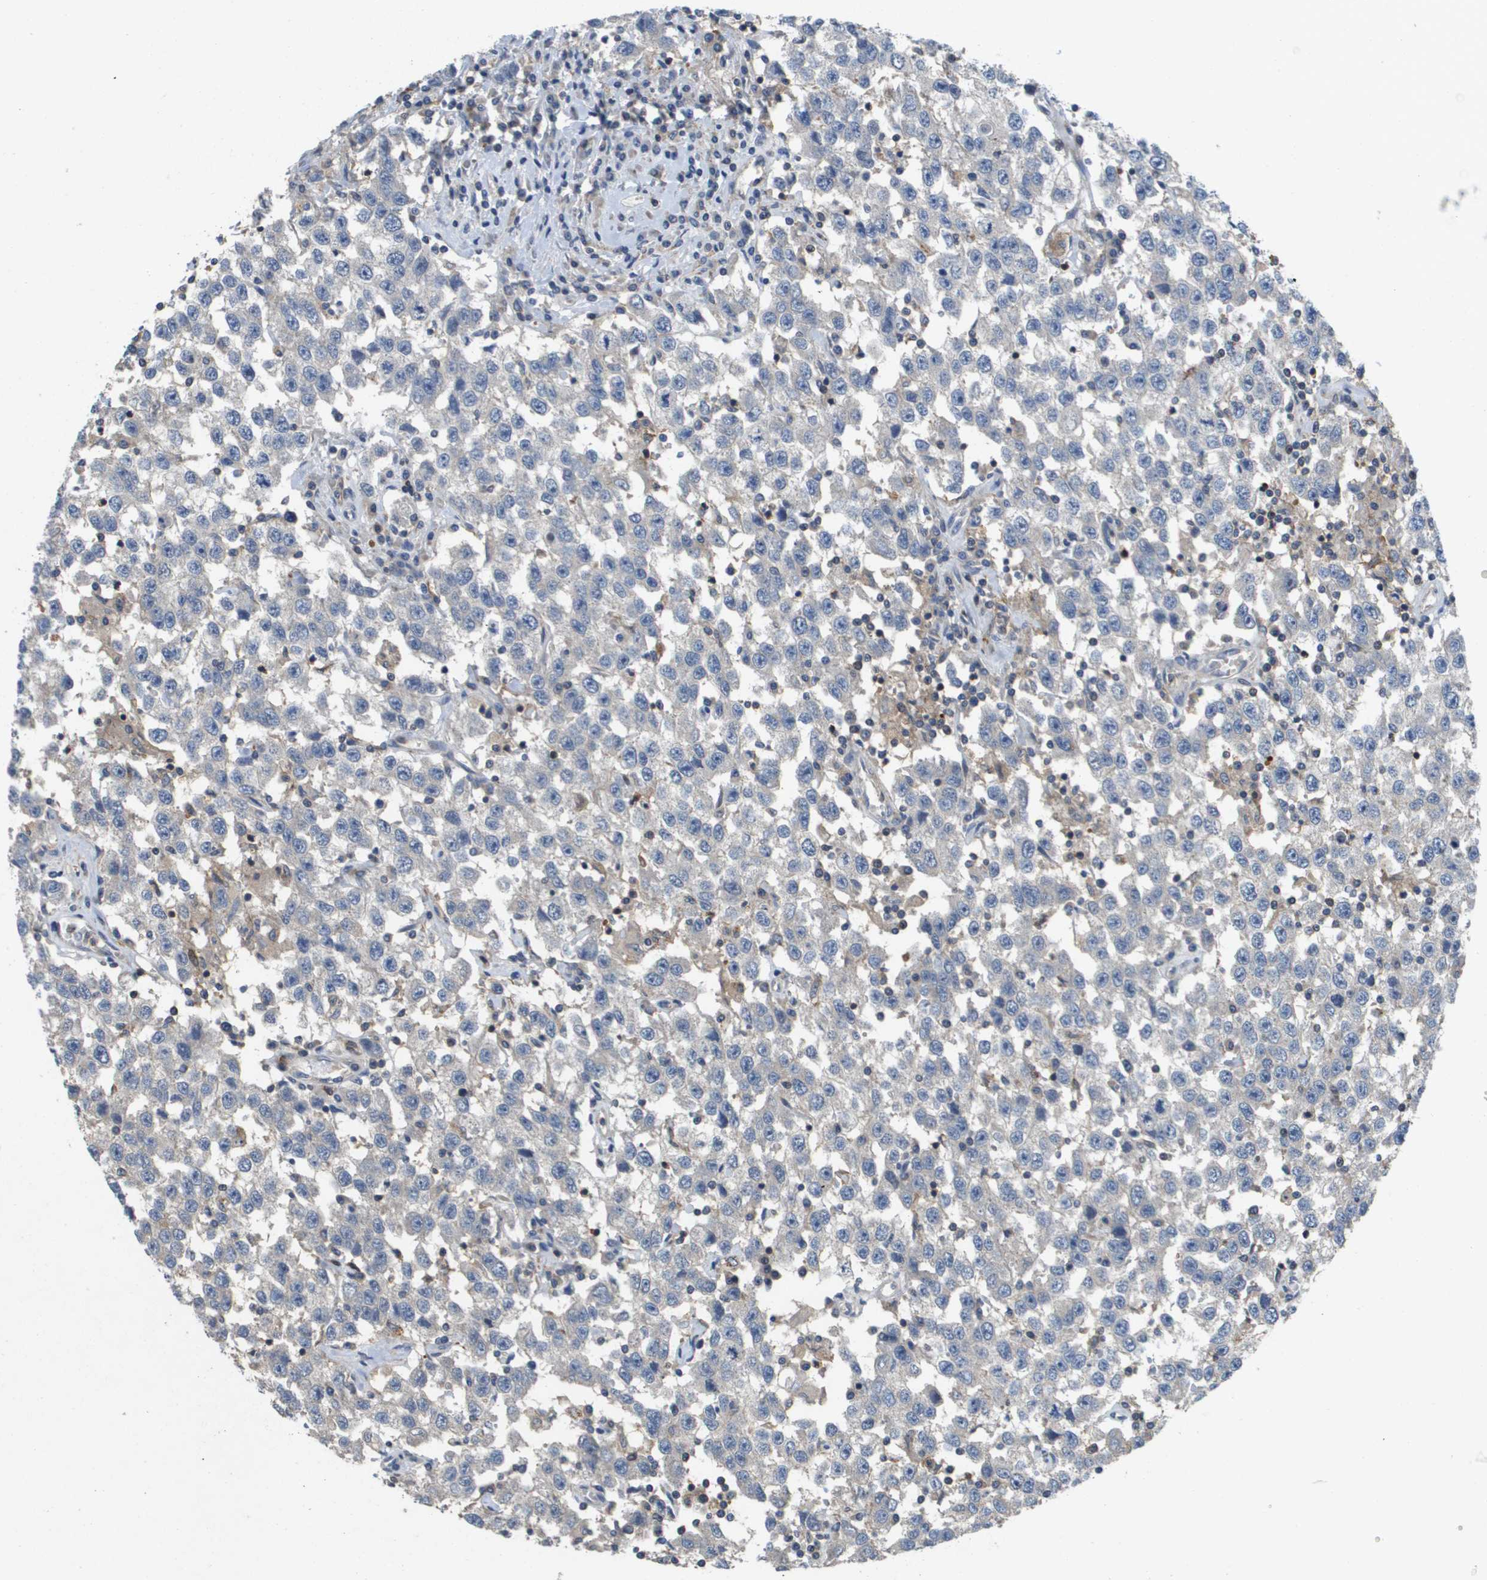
{"staining": {"intensity": "negative", "quantity": "none", "location": "none"}, "tissue": "testis cancer", "cell_type": "Tumor cells", "image_type": "cancer", "snomed": [{"axis": "morphology", "description": "Seminoma, NOS"}, {"axis": "topography", "description": "Testis"}], "caption": "Image shows no protein positivity in tumor cells of testis cancer tissue. Nuclei are stained in blue.", "gene": "SCN4B", "patient": {"sex": "male", "age": 41}}